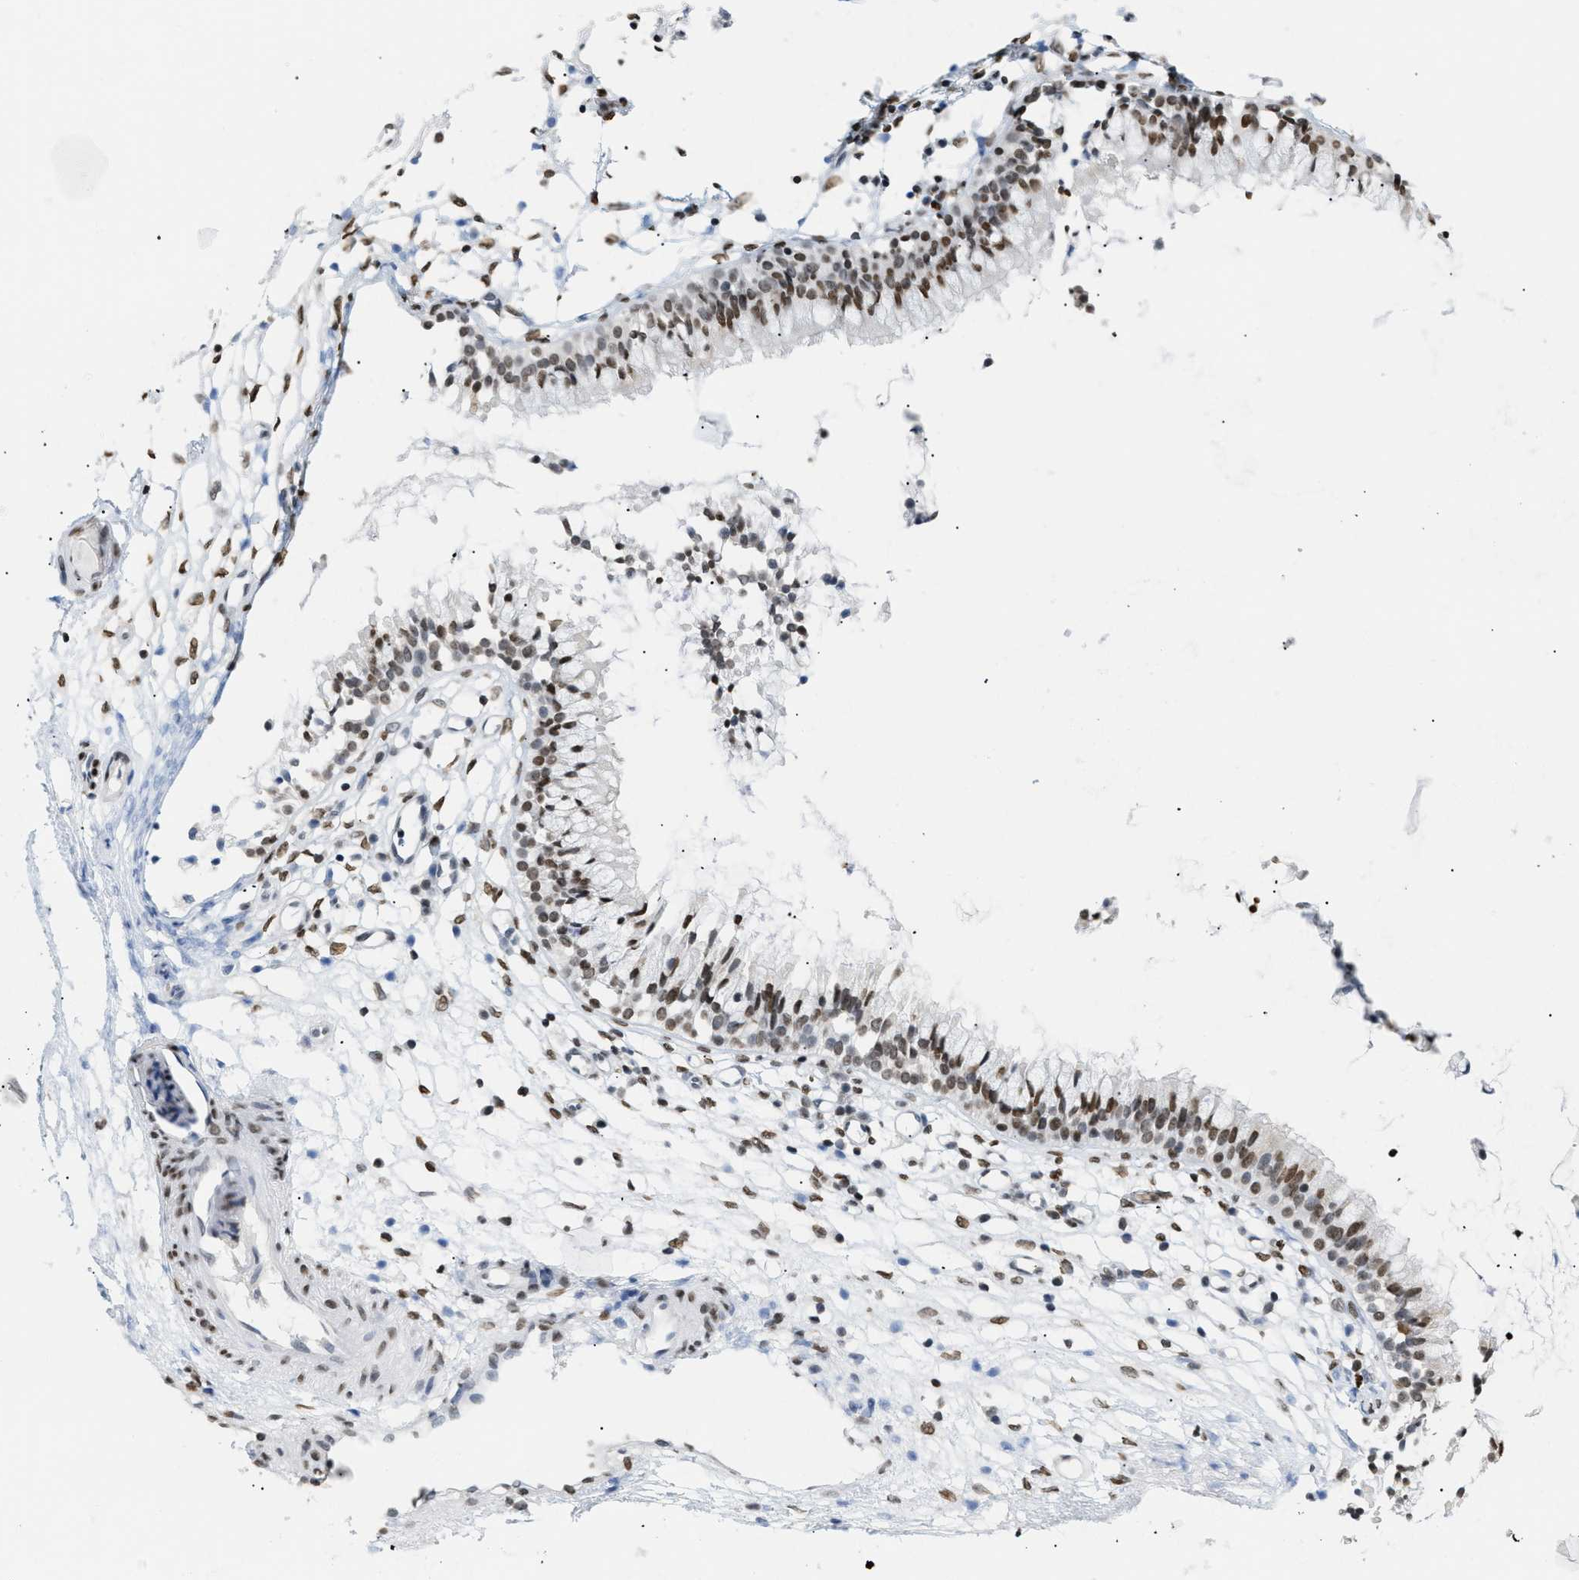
{"staining": {"intensity": "moderate", "quantity": ">75%", "location": "nuclear"}, "tissue": "nasopharynx", "cell_type": "Respiratory epithelial cells", "image_type": "normal", "snomed": [{"axis": "morphology", "description": "Normal tissue, NOS"}, {"axis": "topography", "description": "Nasopharynx"}], "caption": "Human nasopharynx stained with a brown dye displays moderate nuclear positive positivity in about >75% of respiratory epithelial cells.", "gene": "HMGN2", "patient": {"sex": "male", "age": 21}}